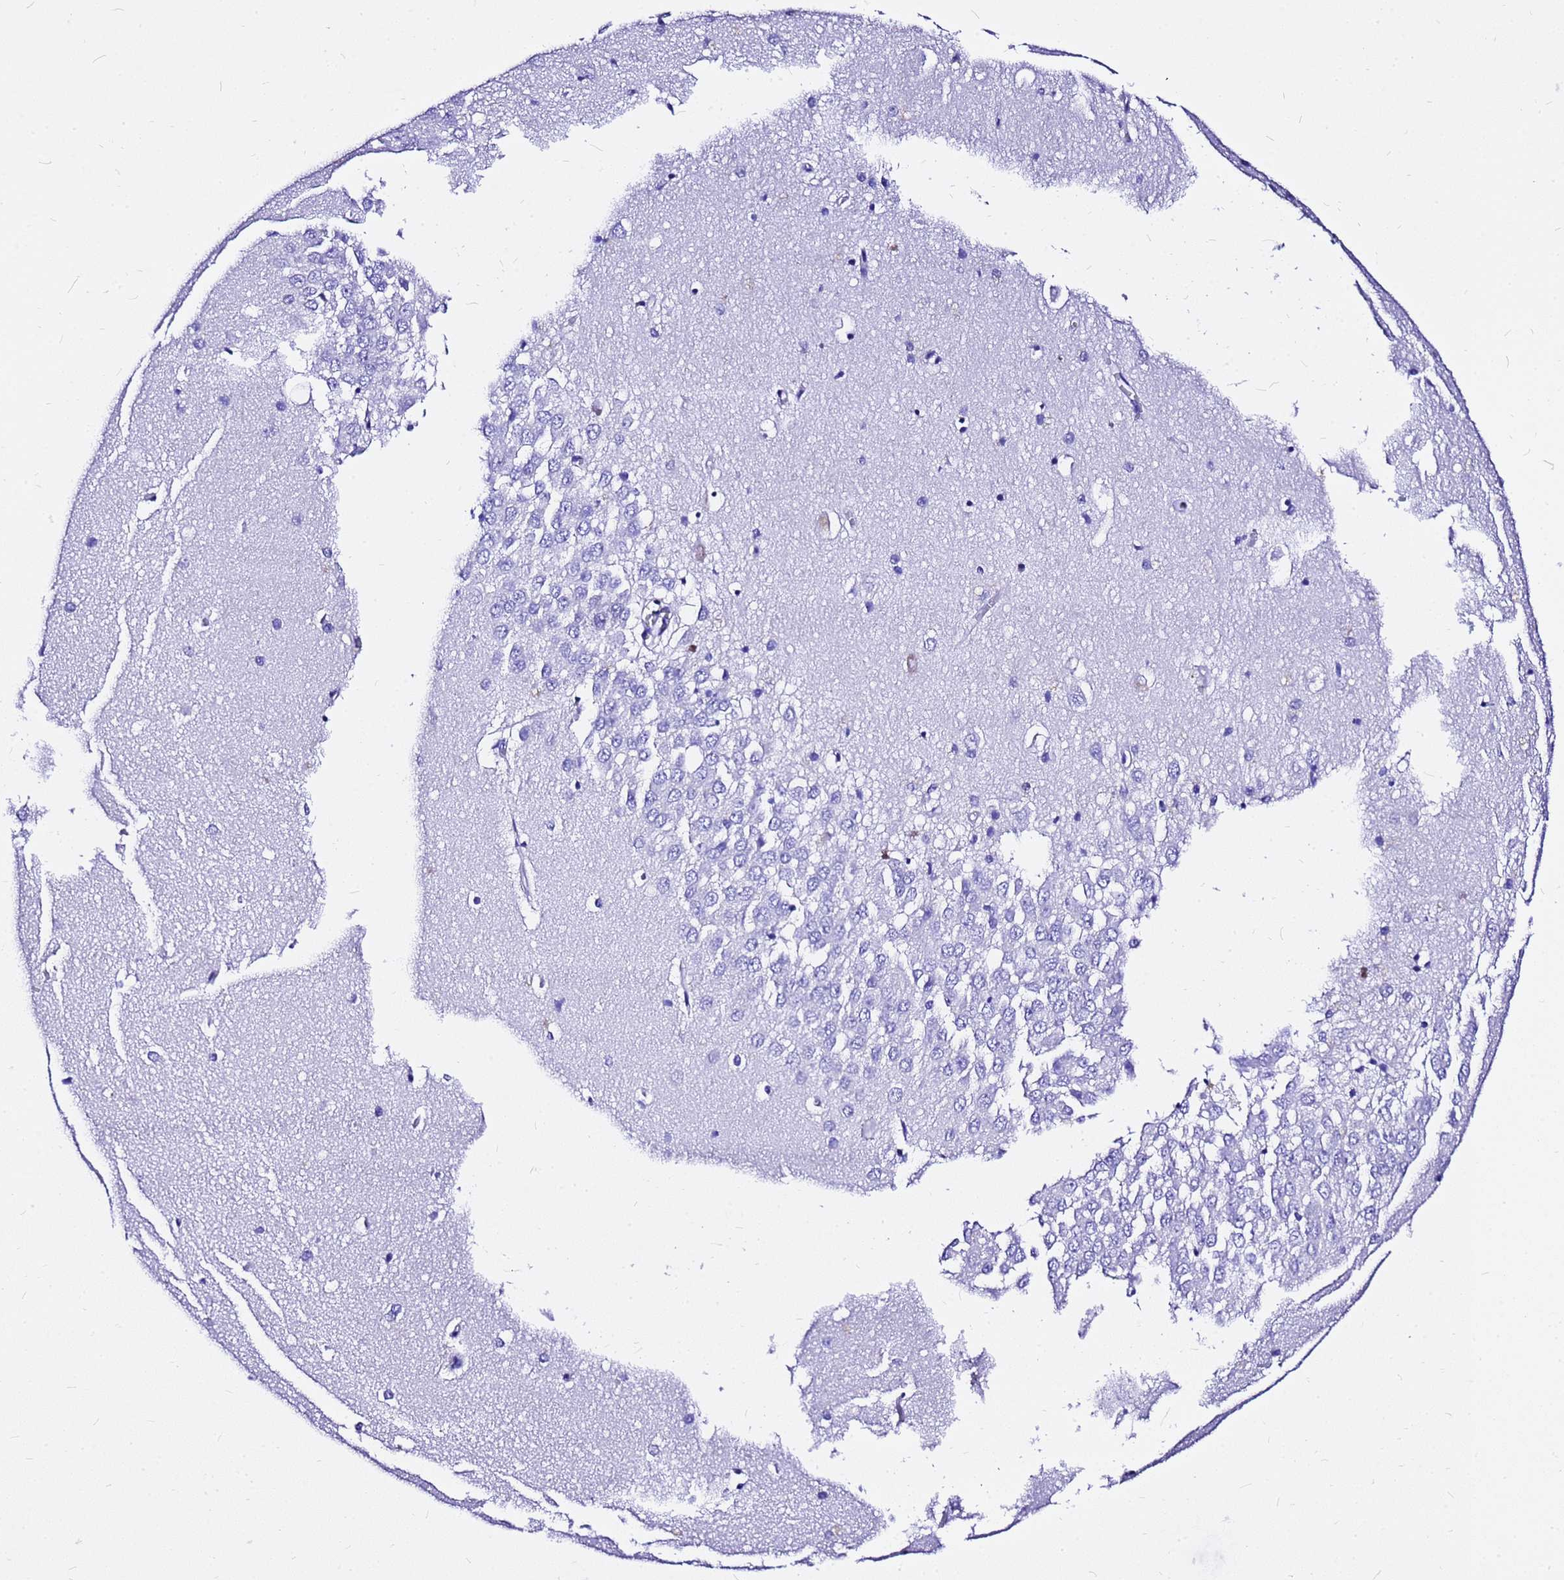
{"staining": {"intensity": "negative", "quantity": "none", "location": "none"}, "tissue": "hippocampus", "cell_type": "Glial cells", "image_type": "normal", "snomed": [{"axis": "morphology", "description": "Normal tissue, NOS"}, {"axis": "topography", "description": "Hippocampus"}], "caption": "The image displays no staining of glial cells in normal hippocampus.", "gene": "HERC4", "patient": {"sex": "female", "age": 64}}